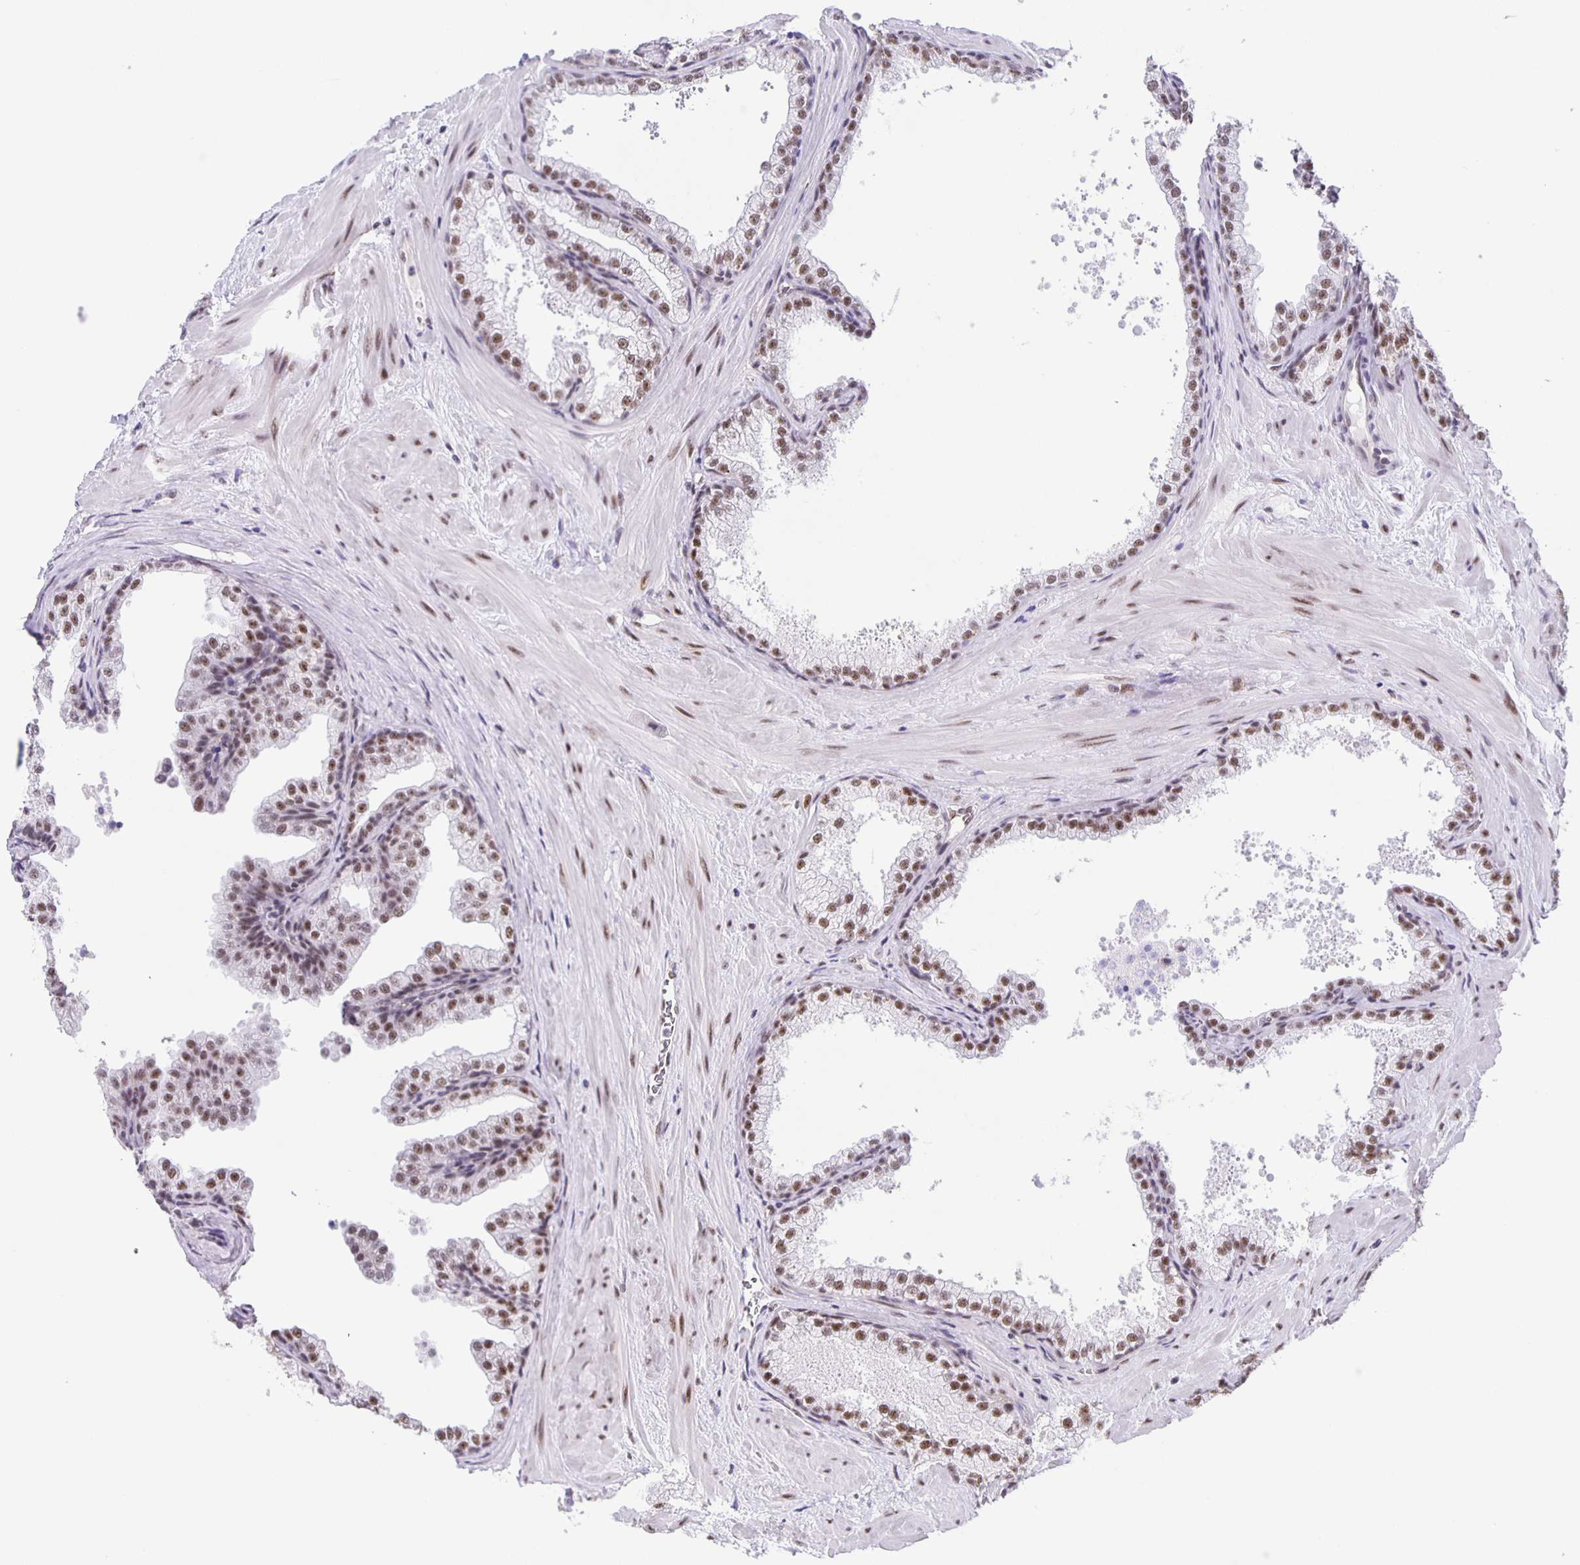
{"staining": {"intensity": "moderate", "quantity": ">75%", "location": "nuclear"}, "tissue": "prostate", "cell_type": "Glandular cells", "image_type": "normal", "snomed": [{"axis": "morphology", "description": "Normal tissue, NOS"}, {"axis": "topography", "description": "Prostate"}], "caption": "Moderate nuclear protein expression is present in about >75% of glandular cells in prostate. The staining is performed using DAB brown chromogen to label protein expression. The nuclei are counter-stained blue using hematoxylin.", "gene": "ZRANB2", "patient": {"sex": "male", "age": 37}}